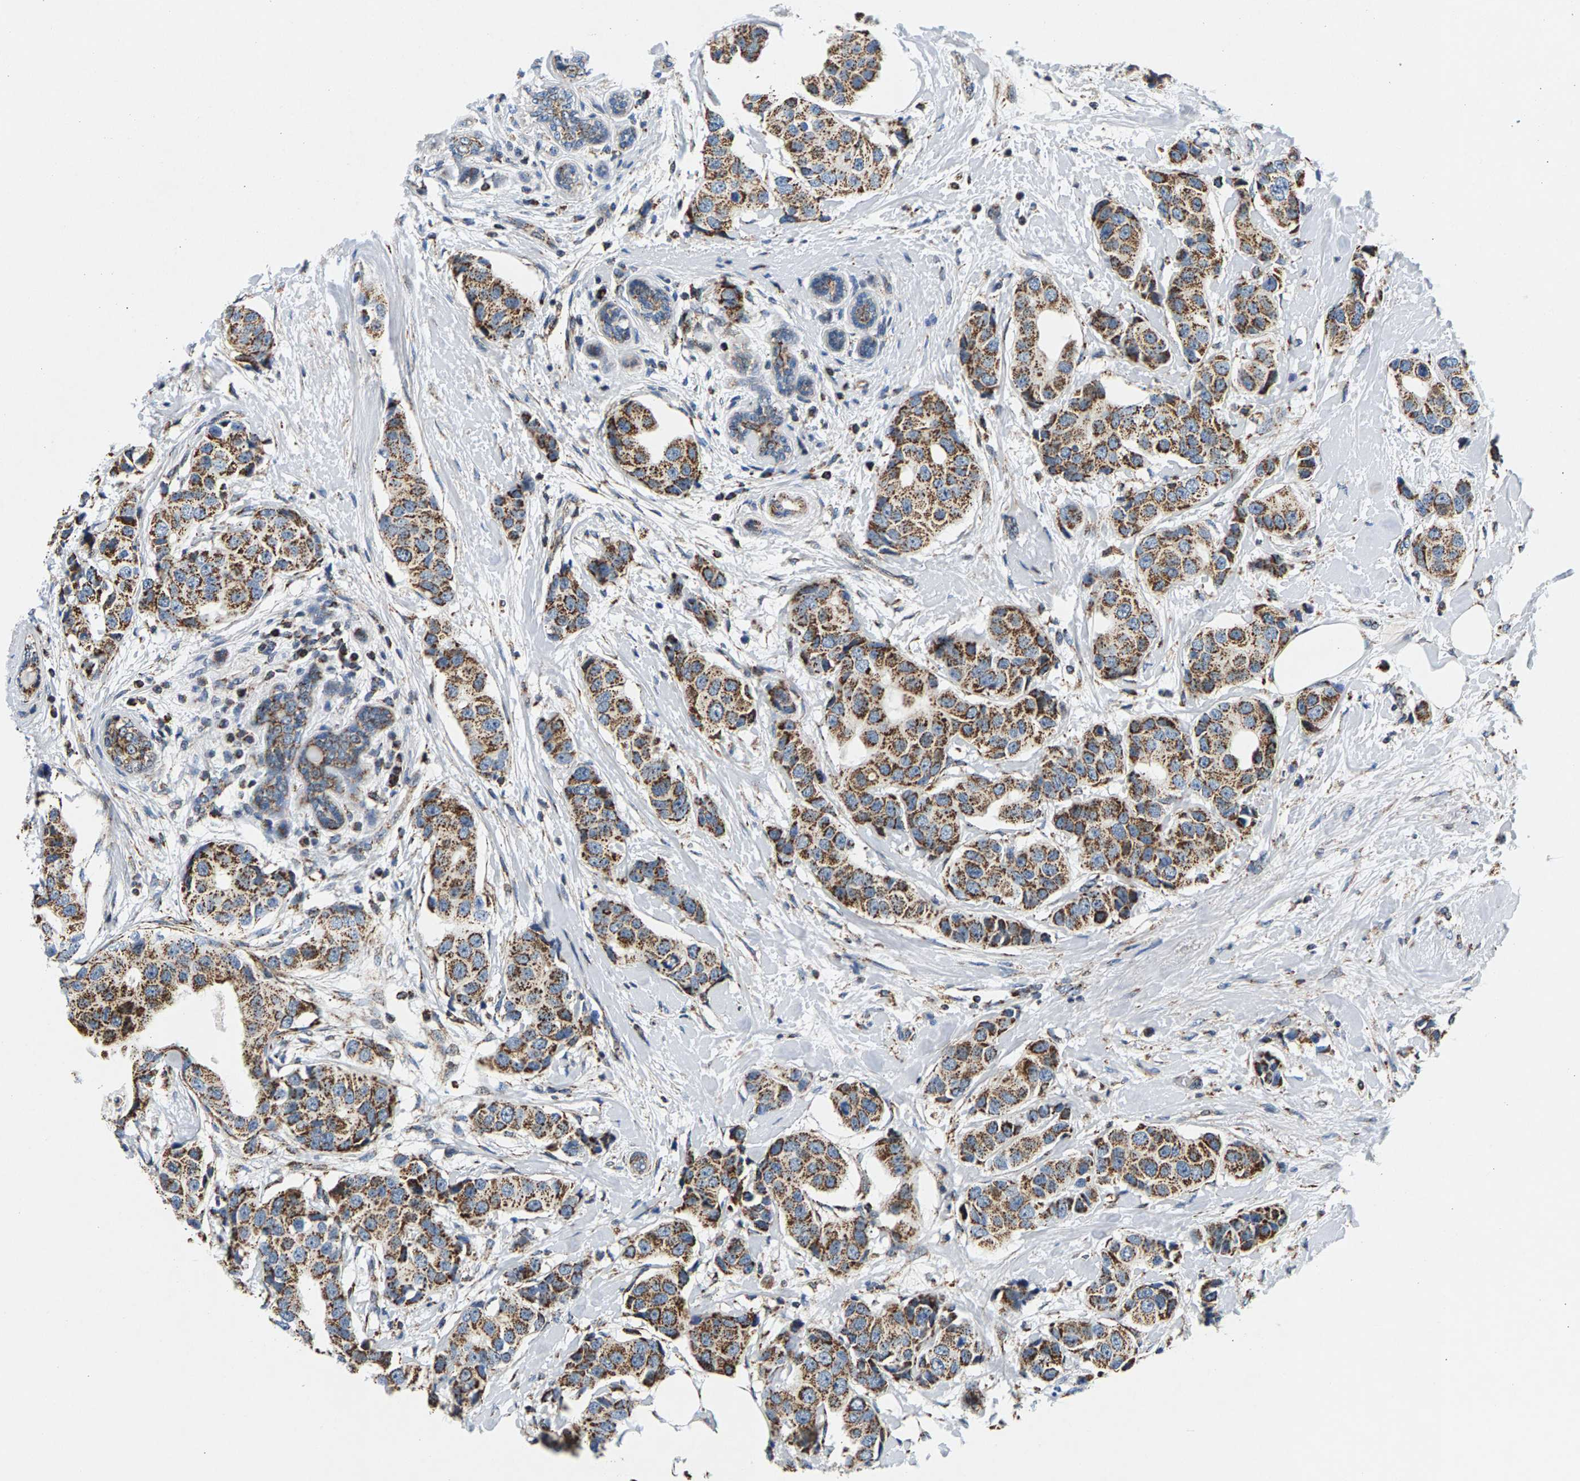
{"staining": {"intensity": "moderate", "quantity": ">75%", "location": "cytoplasmic/membranous"}, "tissue": "breast cancer", "cell_type": "Tumor cells", "image_type": "cancer", "snomed": [{"axis": "morphology", "description": "Normal tissue, NOS"}, {"axis": "morphology", "description": "Duct carcinoma"}, {"axis": "topography", "description": "Breast"}], "caption": "Immunohistochemistry (IHC) of human breast intraductal carcinoma exhibits medium levels of moderate cytoplasmic/membranous expression in about >75% of tumor cells.", "gene": "PDE1A", "patient": {"sex": "female", "age": 39}}